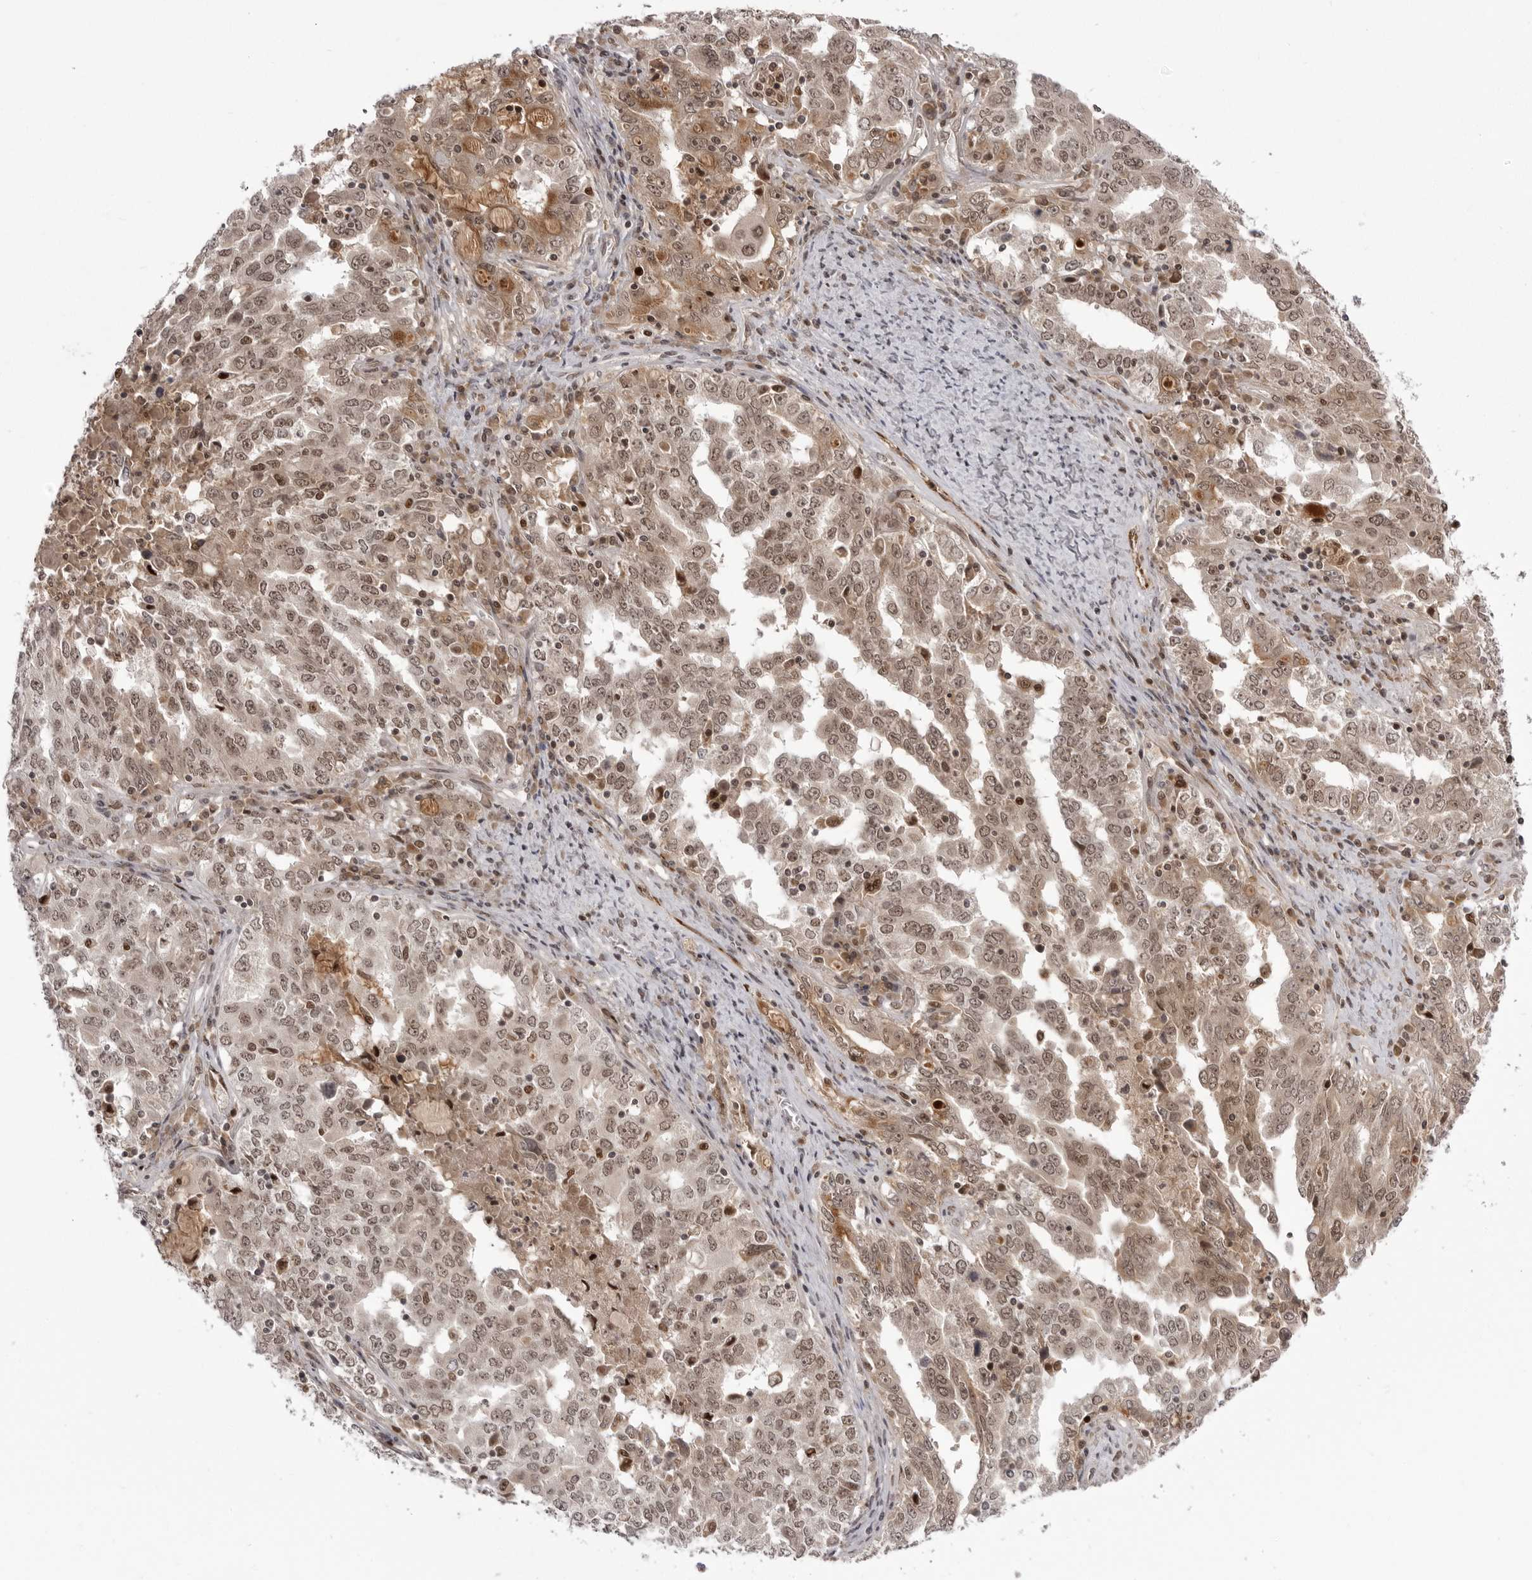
{"staining": {"intensity": "moderate", "quantity": ">75%", "location": "cytoplasmic/membranous,nuclear"}, "tissue": "ovarian cancer", "cell_type": "Tumor cells", "image_type": "cancer", "snomed": [{"axis": "morphology", "description": "Carcinoma, endometroid"}, {"axis": "topography", "description": "Ovary"}], "caption": "The immunohistochemical stain highlights moderate cytoplasmic/membranous and nuclear staining in tumor cells of ovarian endometroid carcinoma tissue.", "gene": "PTK2B", "patient": {"sex": "female", "age": 62}}